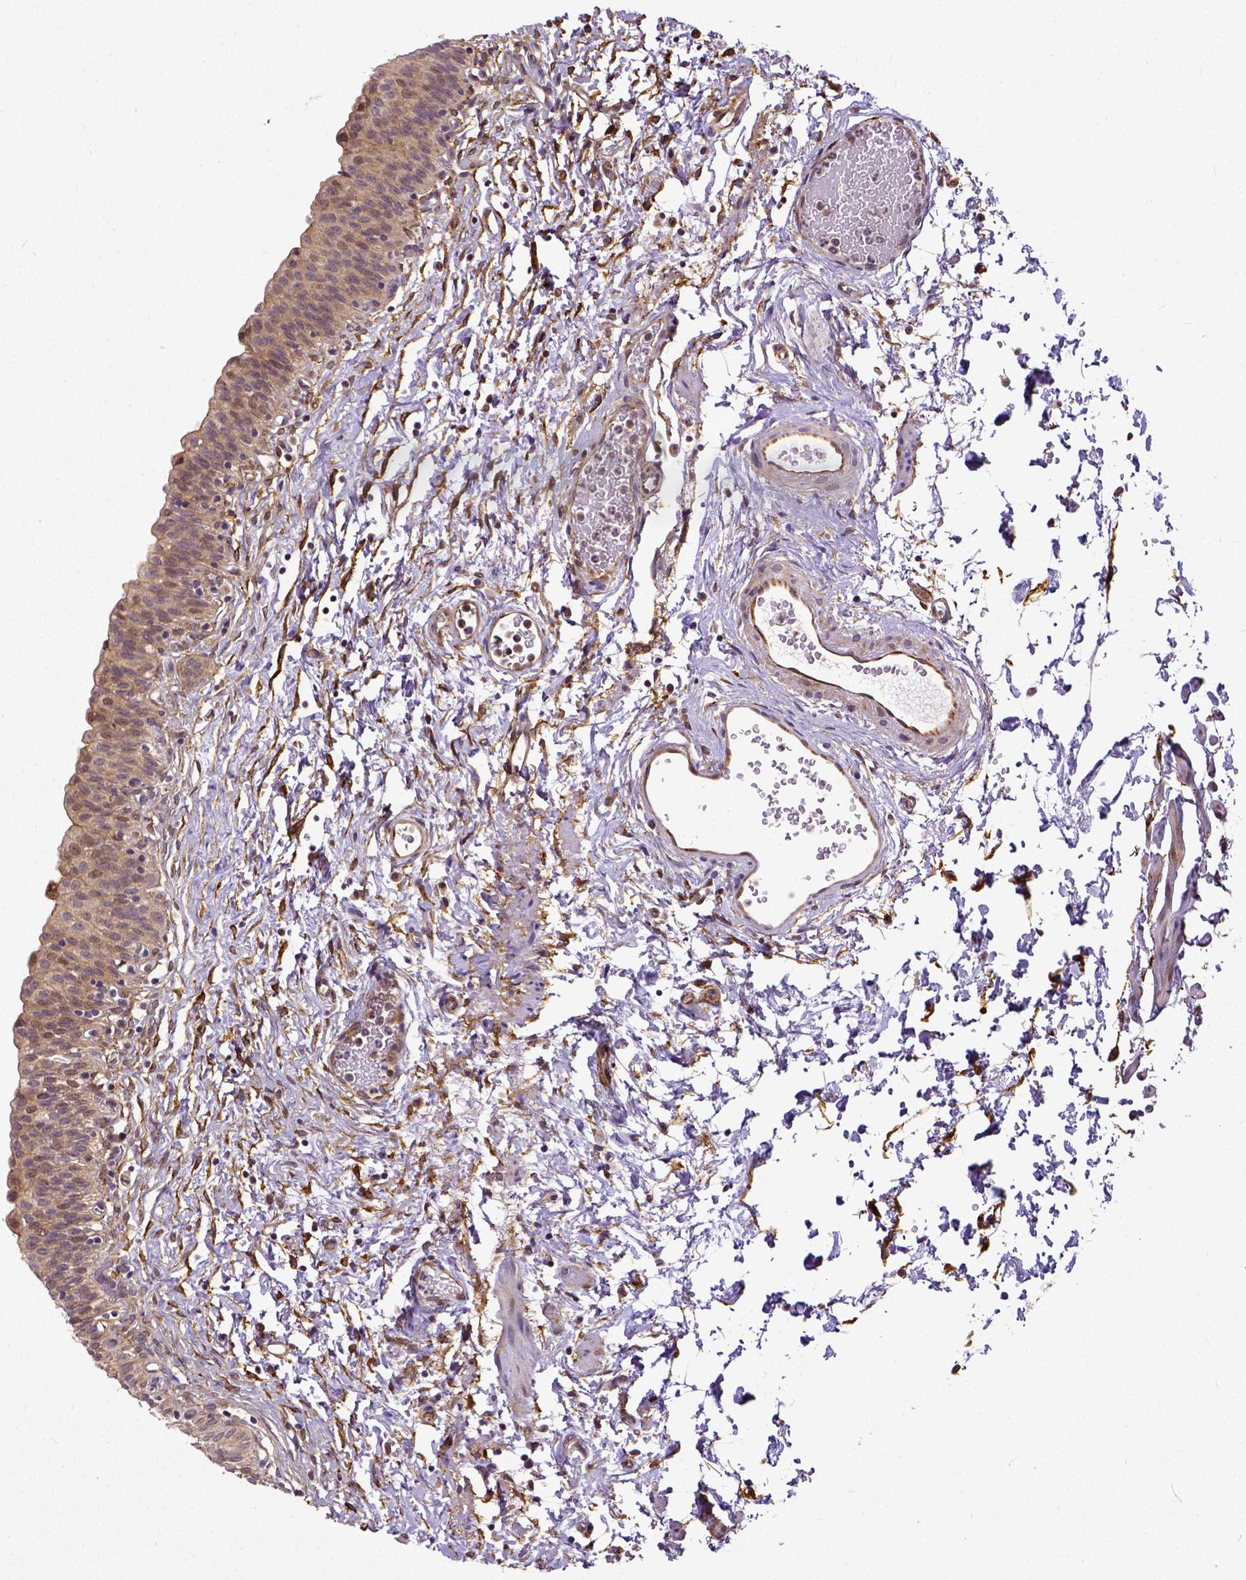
{"staining": {"intensity": "moderate", "quantity": ">75%", "location": "cytoplasmic/membranous"}, "tissue": "urinary bladder", "cell_type": "Urothelial cells", "image_type": "normal", "snomed": [{"axis": "morphology", "description": "Normal tissue, NOS"}, {"axis": "topography", "description": "Urinary bladder"}], "caption": "Urinary bladder stained with DAB (3,3'-diaminobenzidine) immunohistochemistry demonstrates medium levels of moderate cytoplasmic/membranous positivity in about >75% of urothelial cells.", "gene": "DICER1", "patient": {"sex": "male", "age": 56}}